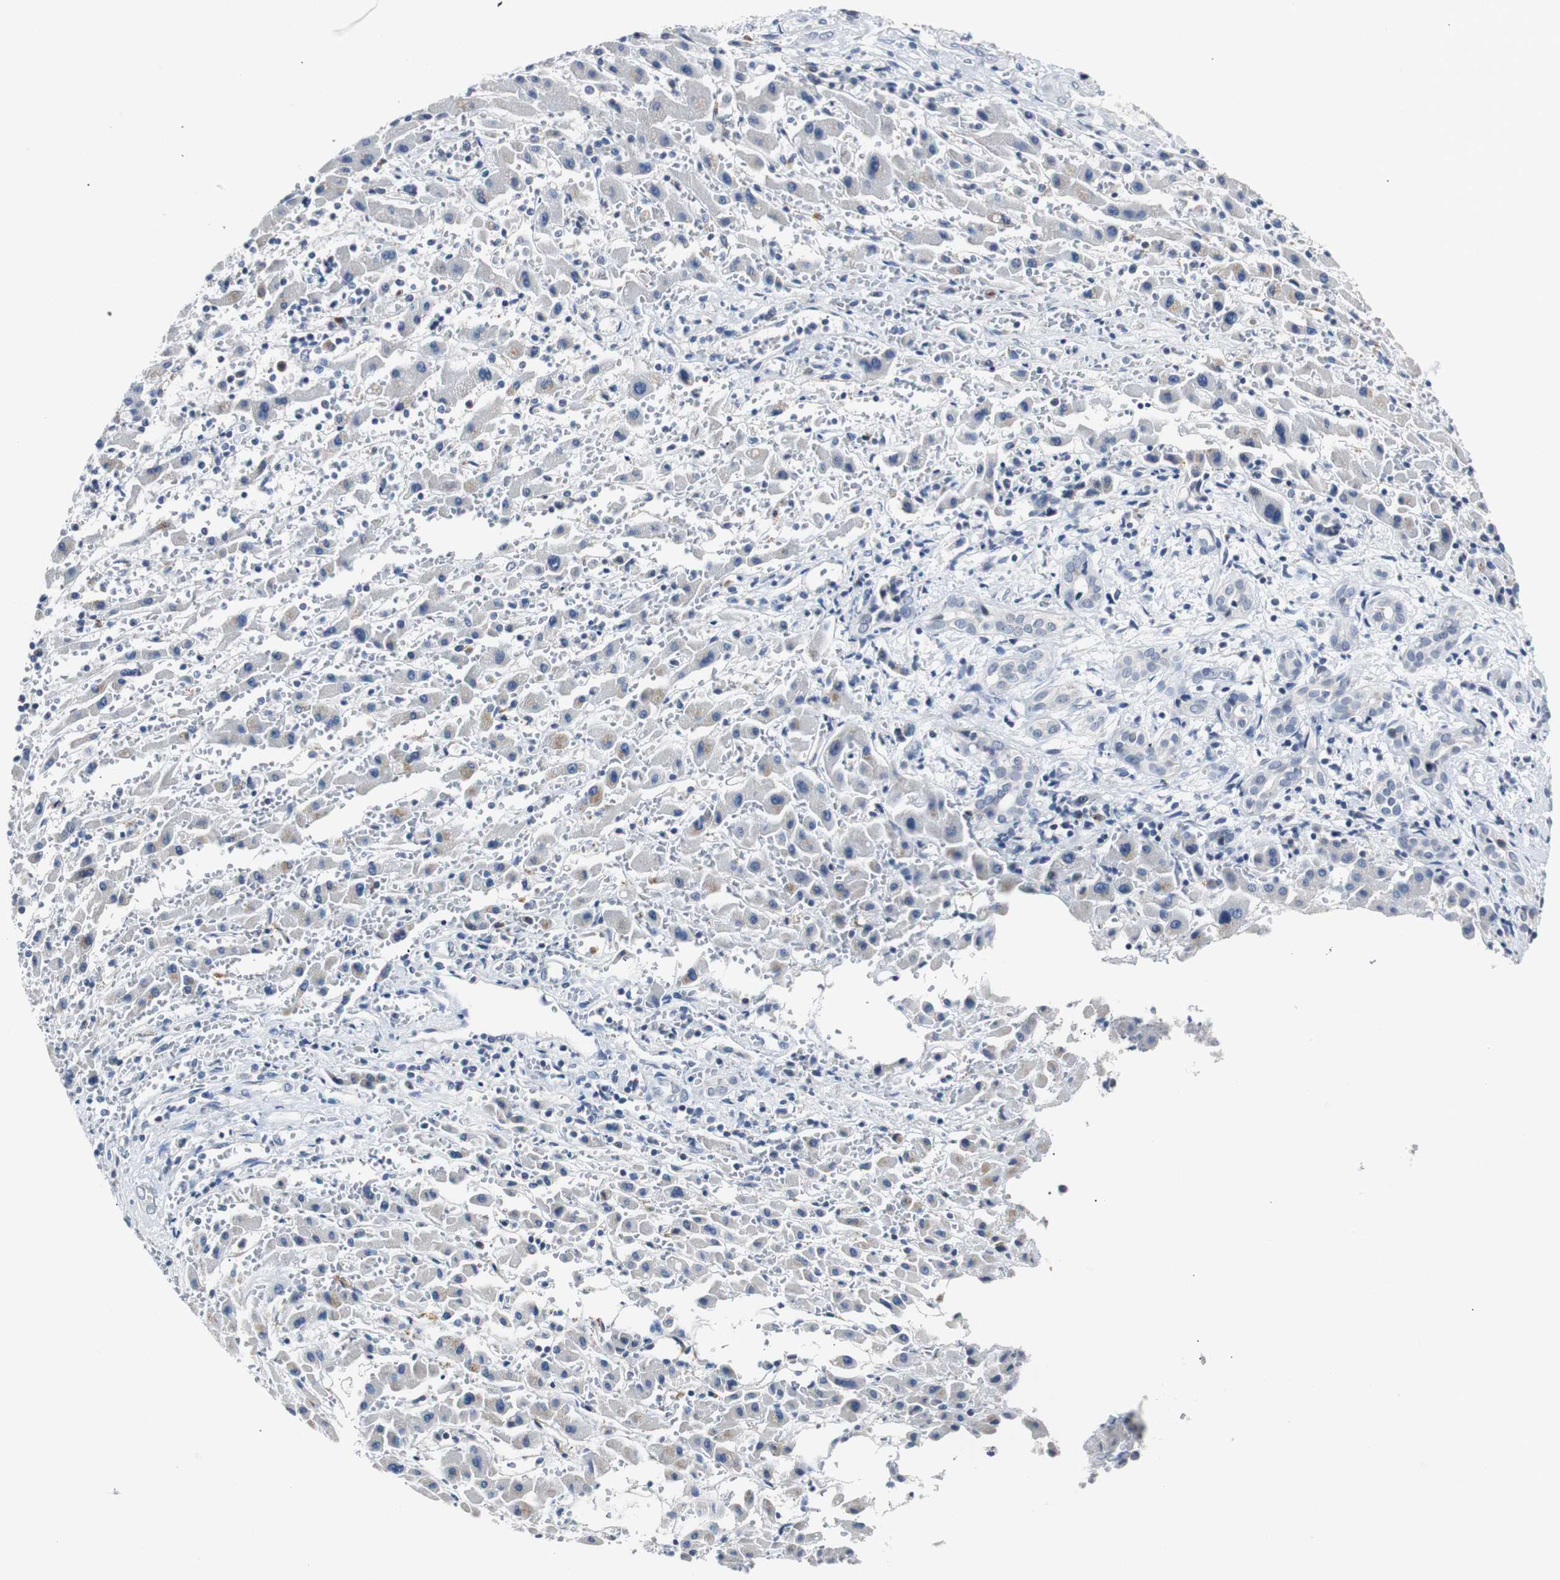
{"staining": {"intensity": "negative", "quantity": "none", "location": "none"}, "tissue": "liver cancer", "cell_type": "Tumor cells", "image_type": "cancer", "snomed": [{"axis": "morphology", "description": "Cholangiocarcinoma"}, {"axis": "topography", "description": "Liver"}], "caption": "Histopathology image shows no protein expression in tumor cells of liver cancer tissue. (Stains: DAB (3,3'-diaminobenzidine) immunohistochemistry (IHC) with hematoxylin counter stain, Microscopy: brightfield microscopy at high magnification).", "gene": "SOX30", "patient": {"sex": "male", "age": 57}}